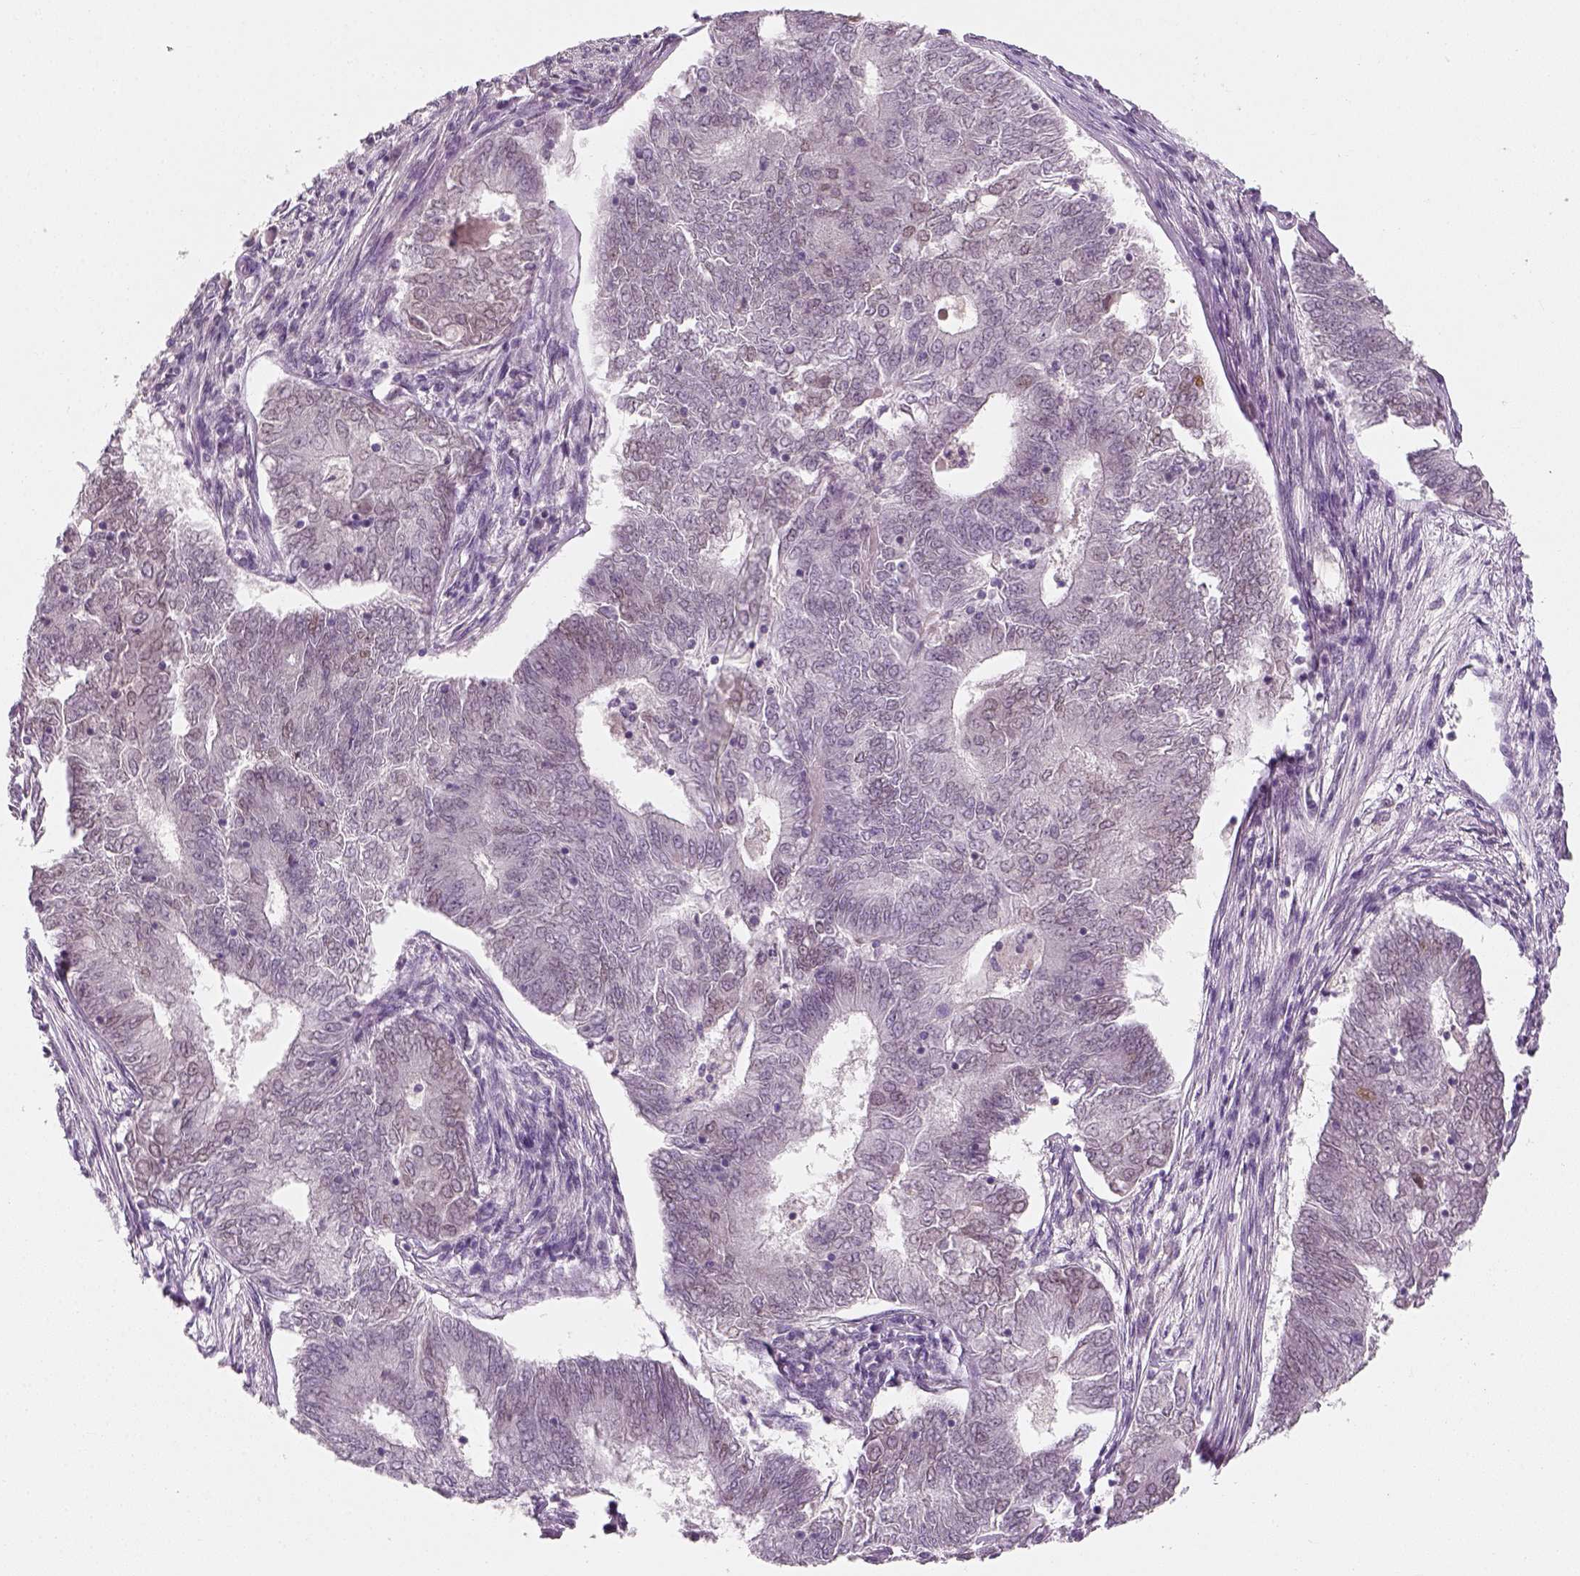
{"staining": {"intensity": "negative", "quantity": "none", "location": "none"}, "tissue": "endometrial cancer", "cell_type": "Tumor cells", "image_type": "cancer", "snomed": [{"axis": "morphology", "description": "Adenocarcinoma, NOS"}, {"axis": "topography", "description": "Endometrium"}], "caption": "This image is of endometrial adenocarcinoma stained with immunohistochemistry to label a protein in brown with the nuclei are counter-stained blue. There is no positivity in tumor cells.", "gene": "TP53", "patient": {"sex": "female", "age": 62}}